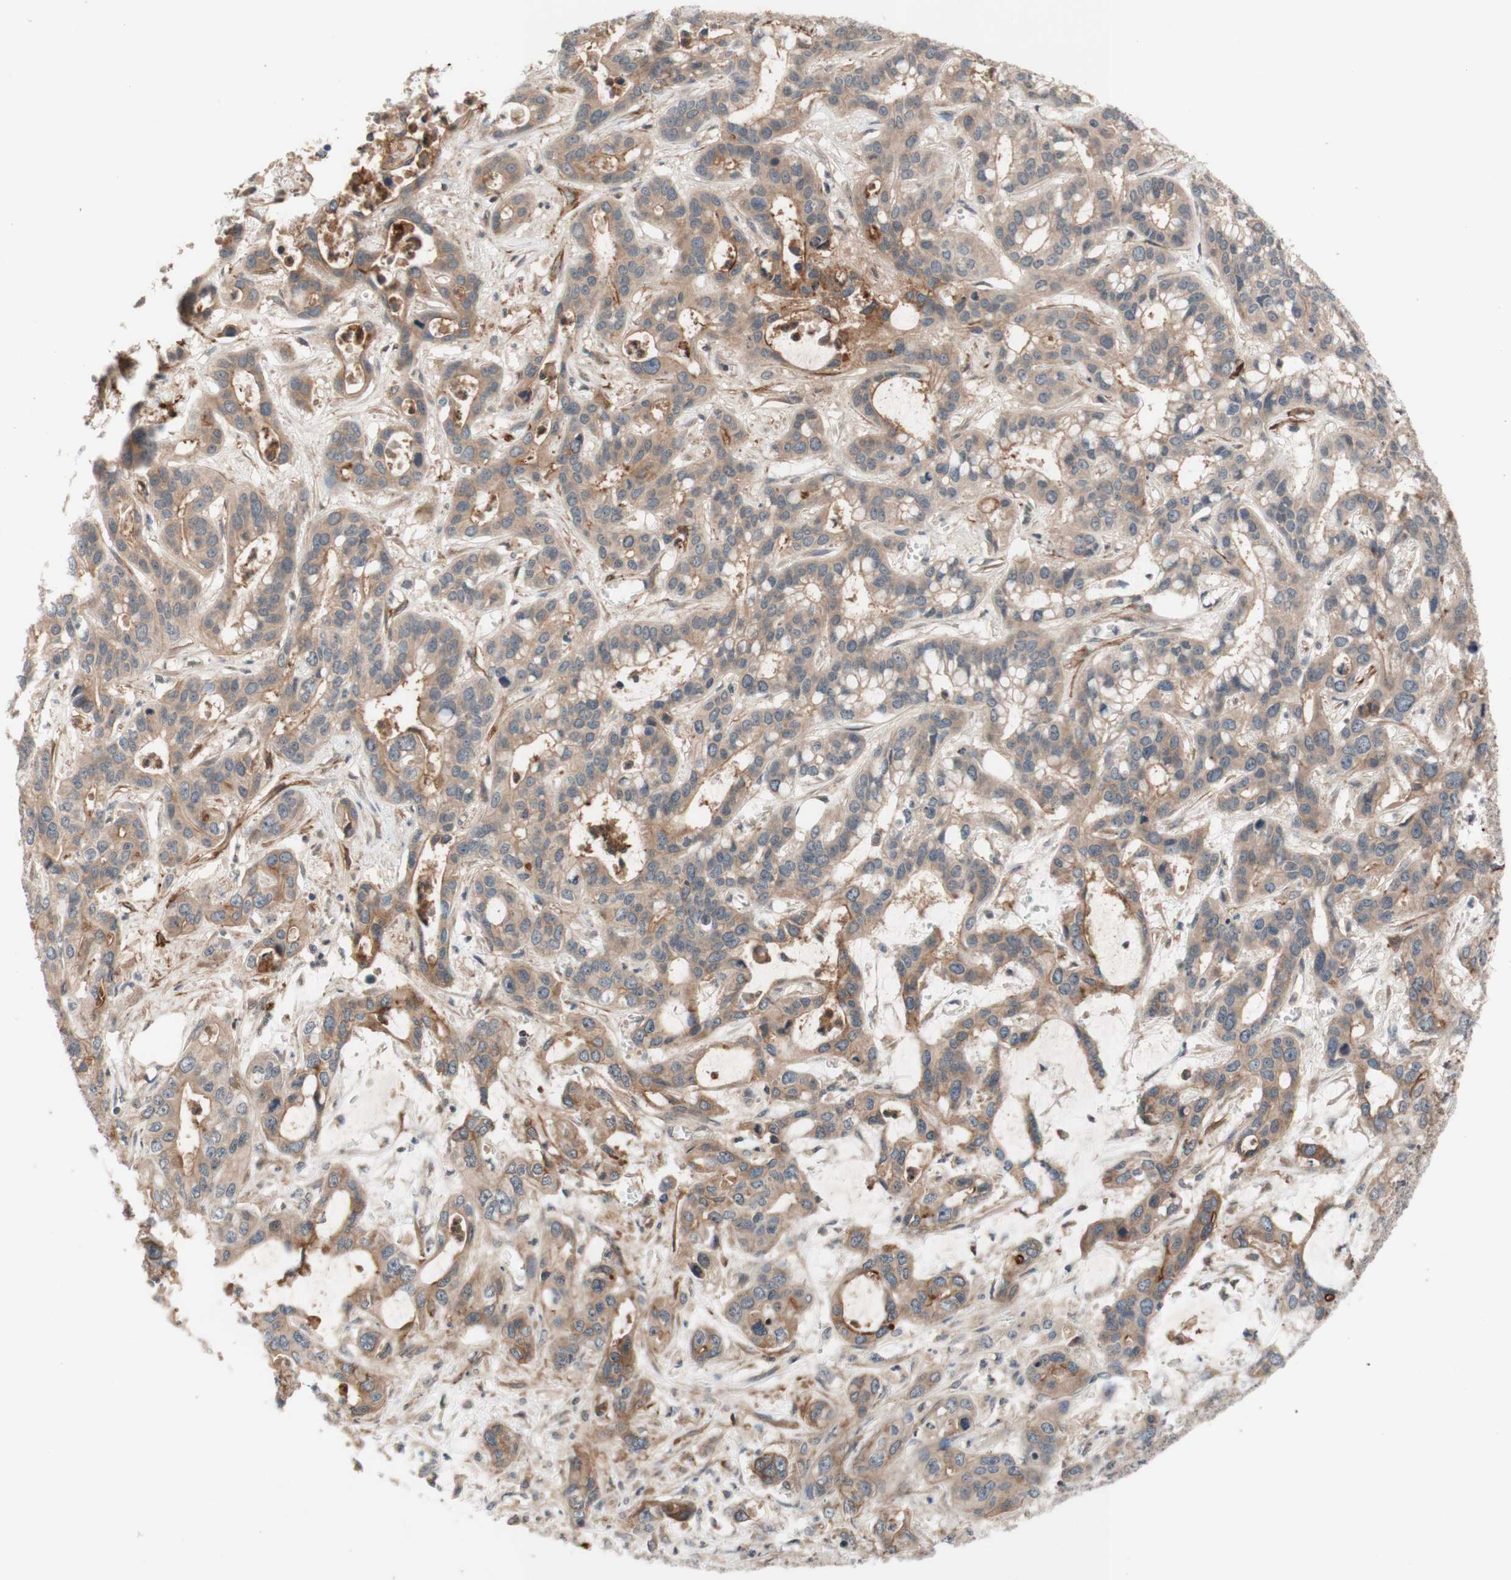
{"staining": {"intensity": "moderate", "quantity": ">75%", "location": "cytoplasmic/membranous"}, "tissue": "liver cancer", "cell_type": "Tumor cells", "image_type": "cancer", "snomed": [{"axis": "morphology", "description": "Cholangiocarcinoma"}, {"axis": "topography", "description": "Liver"}], "caption": "Protein analysis of liver cholangiocarcinoma tissue demonstrates moderate cytoplasmic/membranous expression in approximately >75% of tumor cells.", "gene": "CD55", "patient": {"sex": "female", "age": 65}}